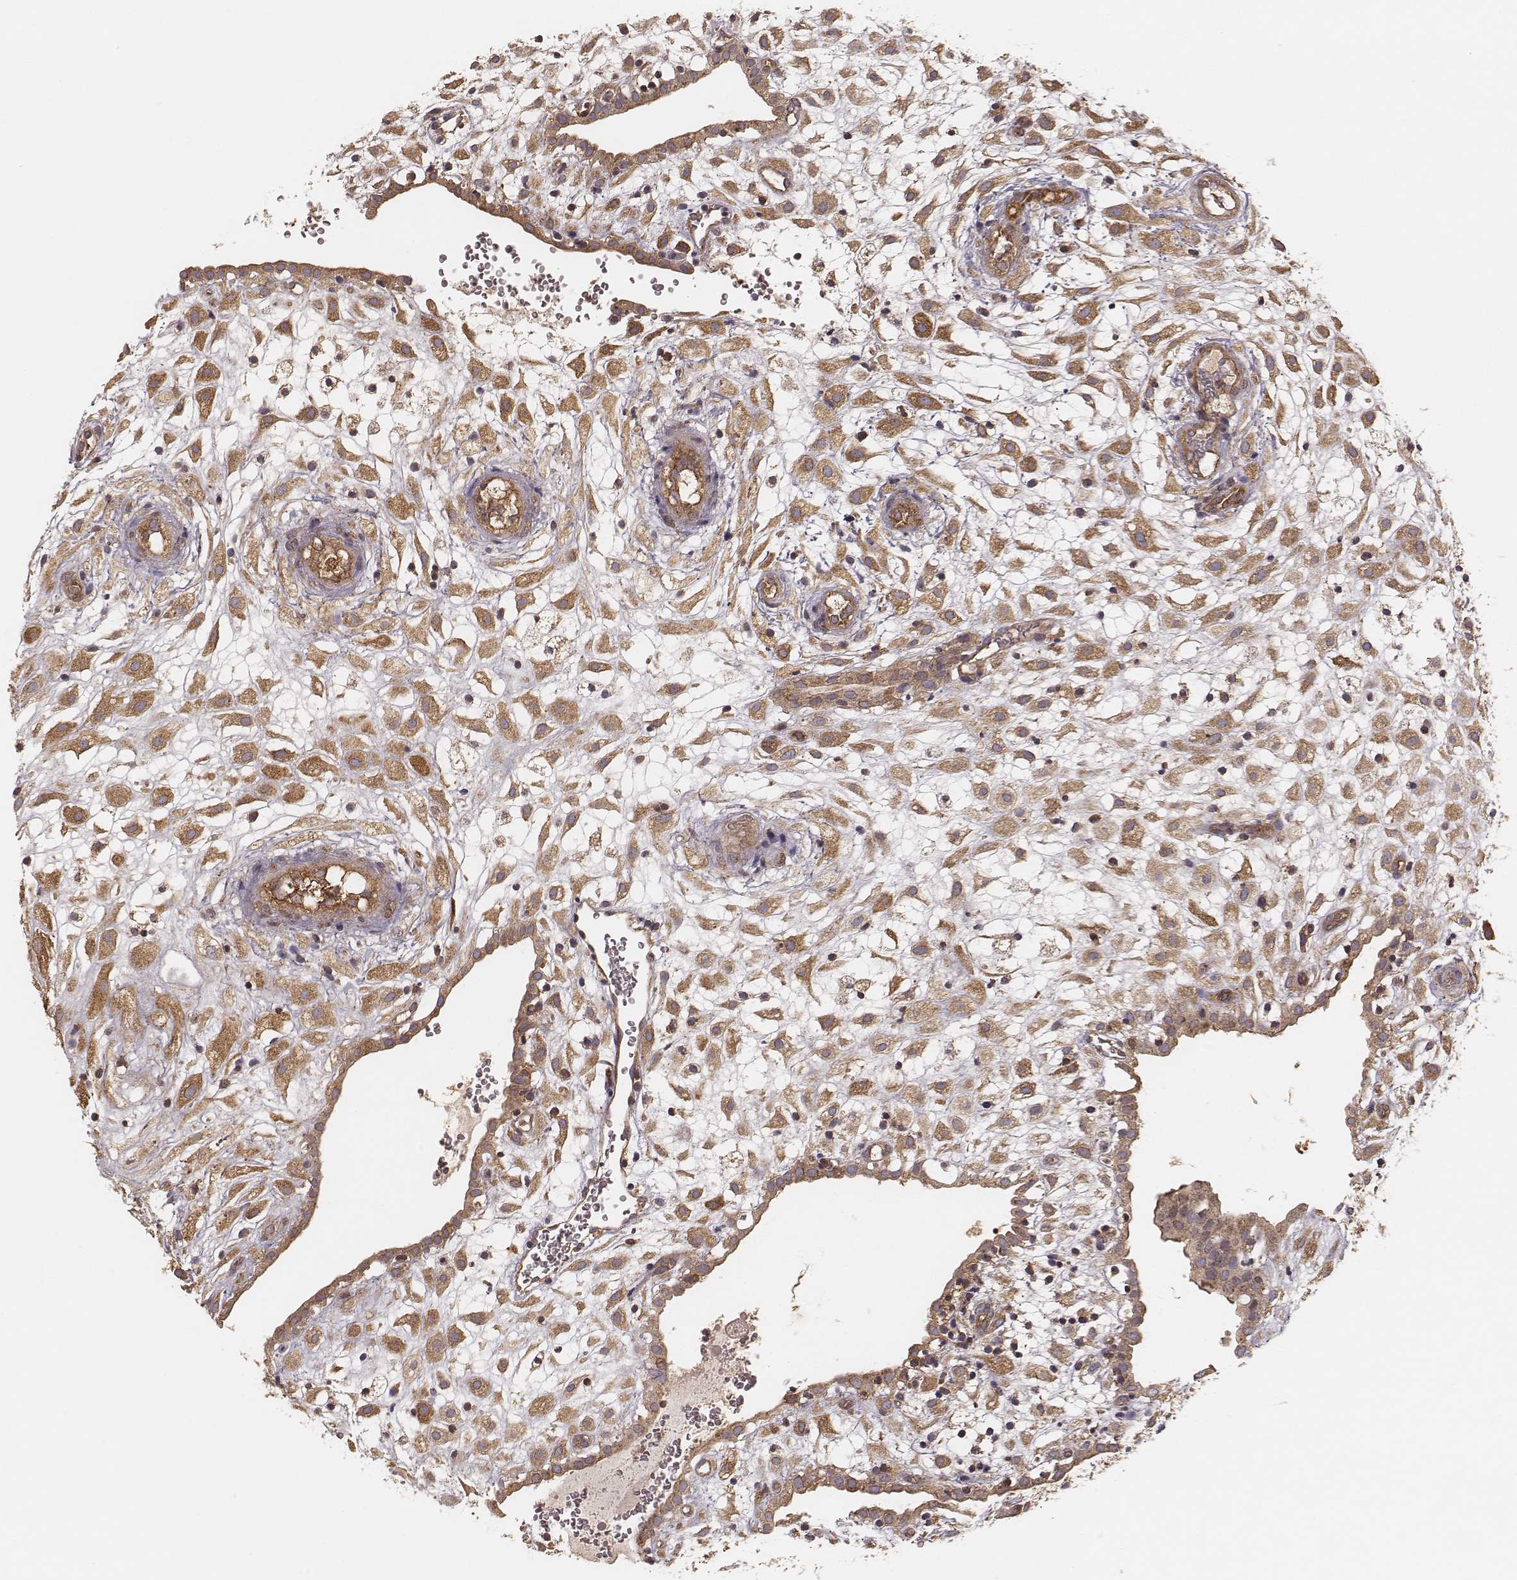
{"staining": {"intensity": "moderate", "quantity": ">75%", "location": "cytoplasmic/membranous"}, "tissue": "placenta", "cell_type": "Decidual cells", "image_type": "normal", "snomed": [{"axis": "morphology", "description": "Normal tissue, NOS"}, {"axis": "topography", "description": "Placenta"}], "caption": "This is an image of IHC staining of benign placenta, which shows moderate positivity in the cytoplasmic/membranous of decidual cells.", "gene": "CARS1", "patient": {"sex": "female", "age": 24}}